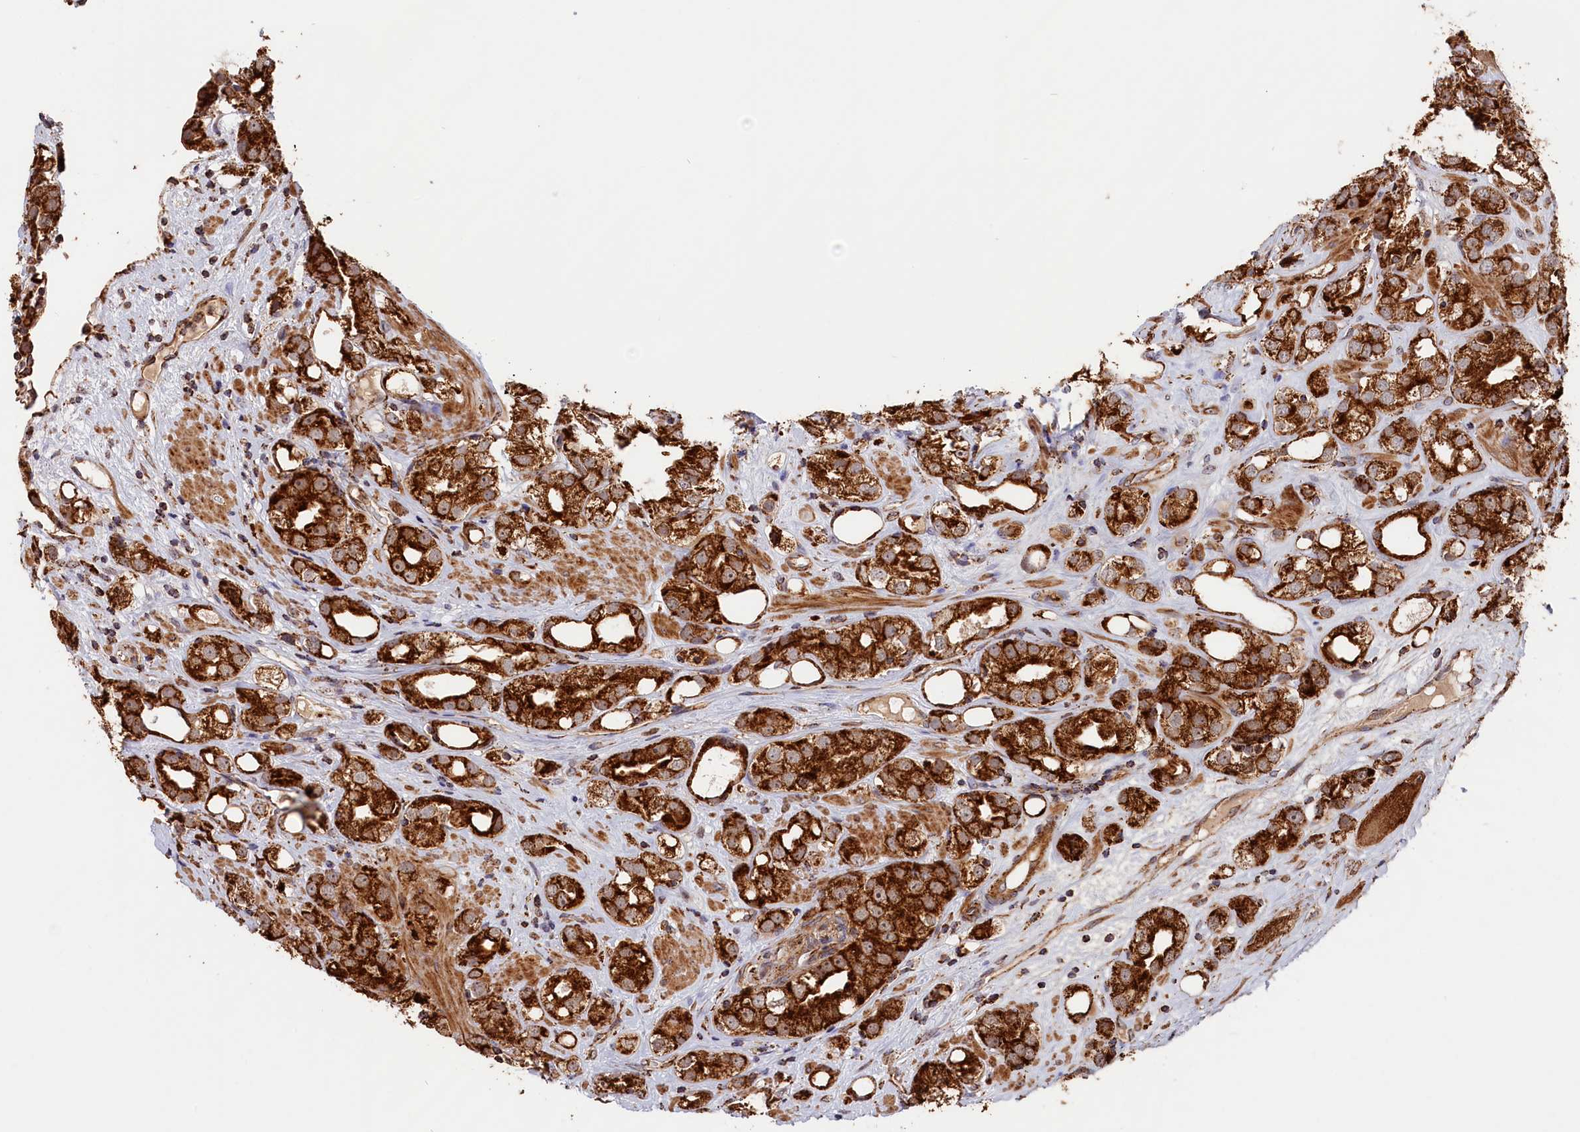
{"staining": {"intensity": "strong", "quantity": ">75%", "location": "cytoplasmic/membranous"}, "tissue": "prostate cancer", "cell_type": "Tumor cells", "image_type": "cancer", "snomed": [{"axis": "morphology", "description": "Adenocarcinoma, NOS"}, {"axis": "topography", "description": "Prostate"}], "caption": "IHC histopathology image of human adenocarcinoma (prostate) stained for a protein (brown), which shows high levels of strong cytoplasmic/membranous expression in approximately >75% of tumor cells.", "gene": "MACROD1", "patient": {"sex": "male", "age": 79}}